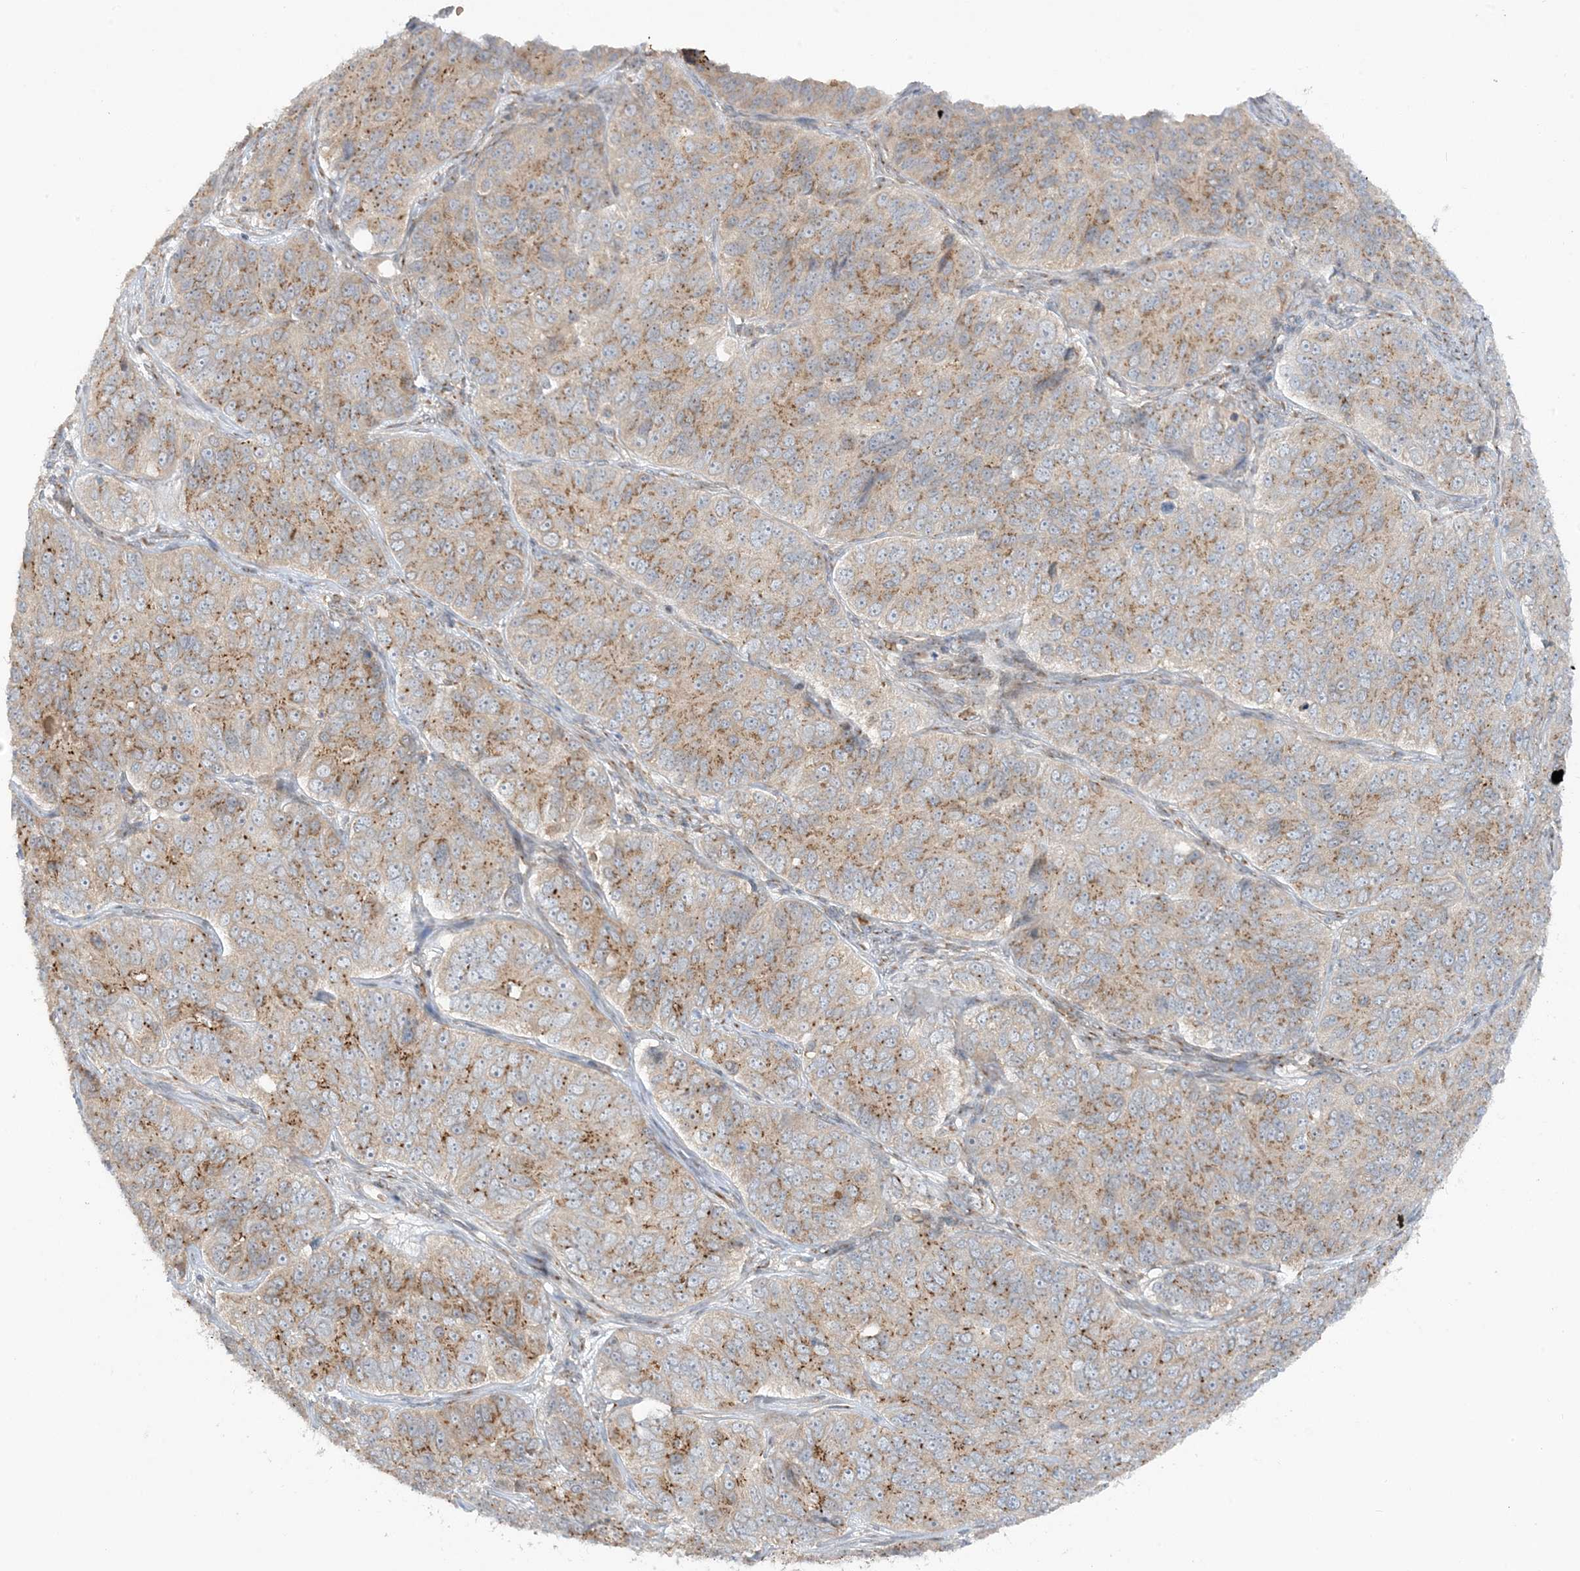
{"staining": {"intensity": "moderate", "quantity": ">75%", "location": "cytoplasmic/membranous"}, "tissue": "ovarian cancer", "cell_type": "Tumor cells", "image_type": "cancer", "snomed": [{"axis": "morphology", "description": "Carcinoma, endometroid"}, {"axis": "topography", "description": "Ovary"}], "caption": "Protein staining demonstrates moderate cytoplasmic/membranous expression in approximately >75% of tumor cells in ovarian cancer (endometroid carcinoma).", "gene": "RPP40", "patient": {"sex": "female", "age": 51}}